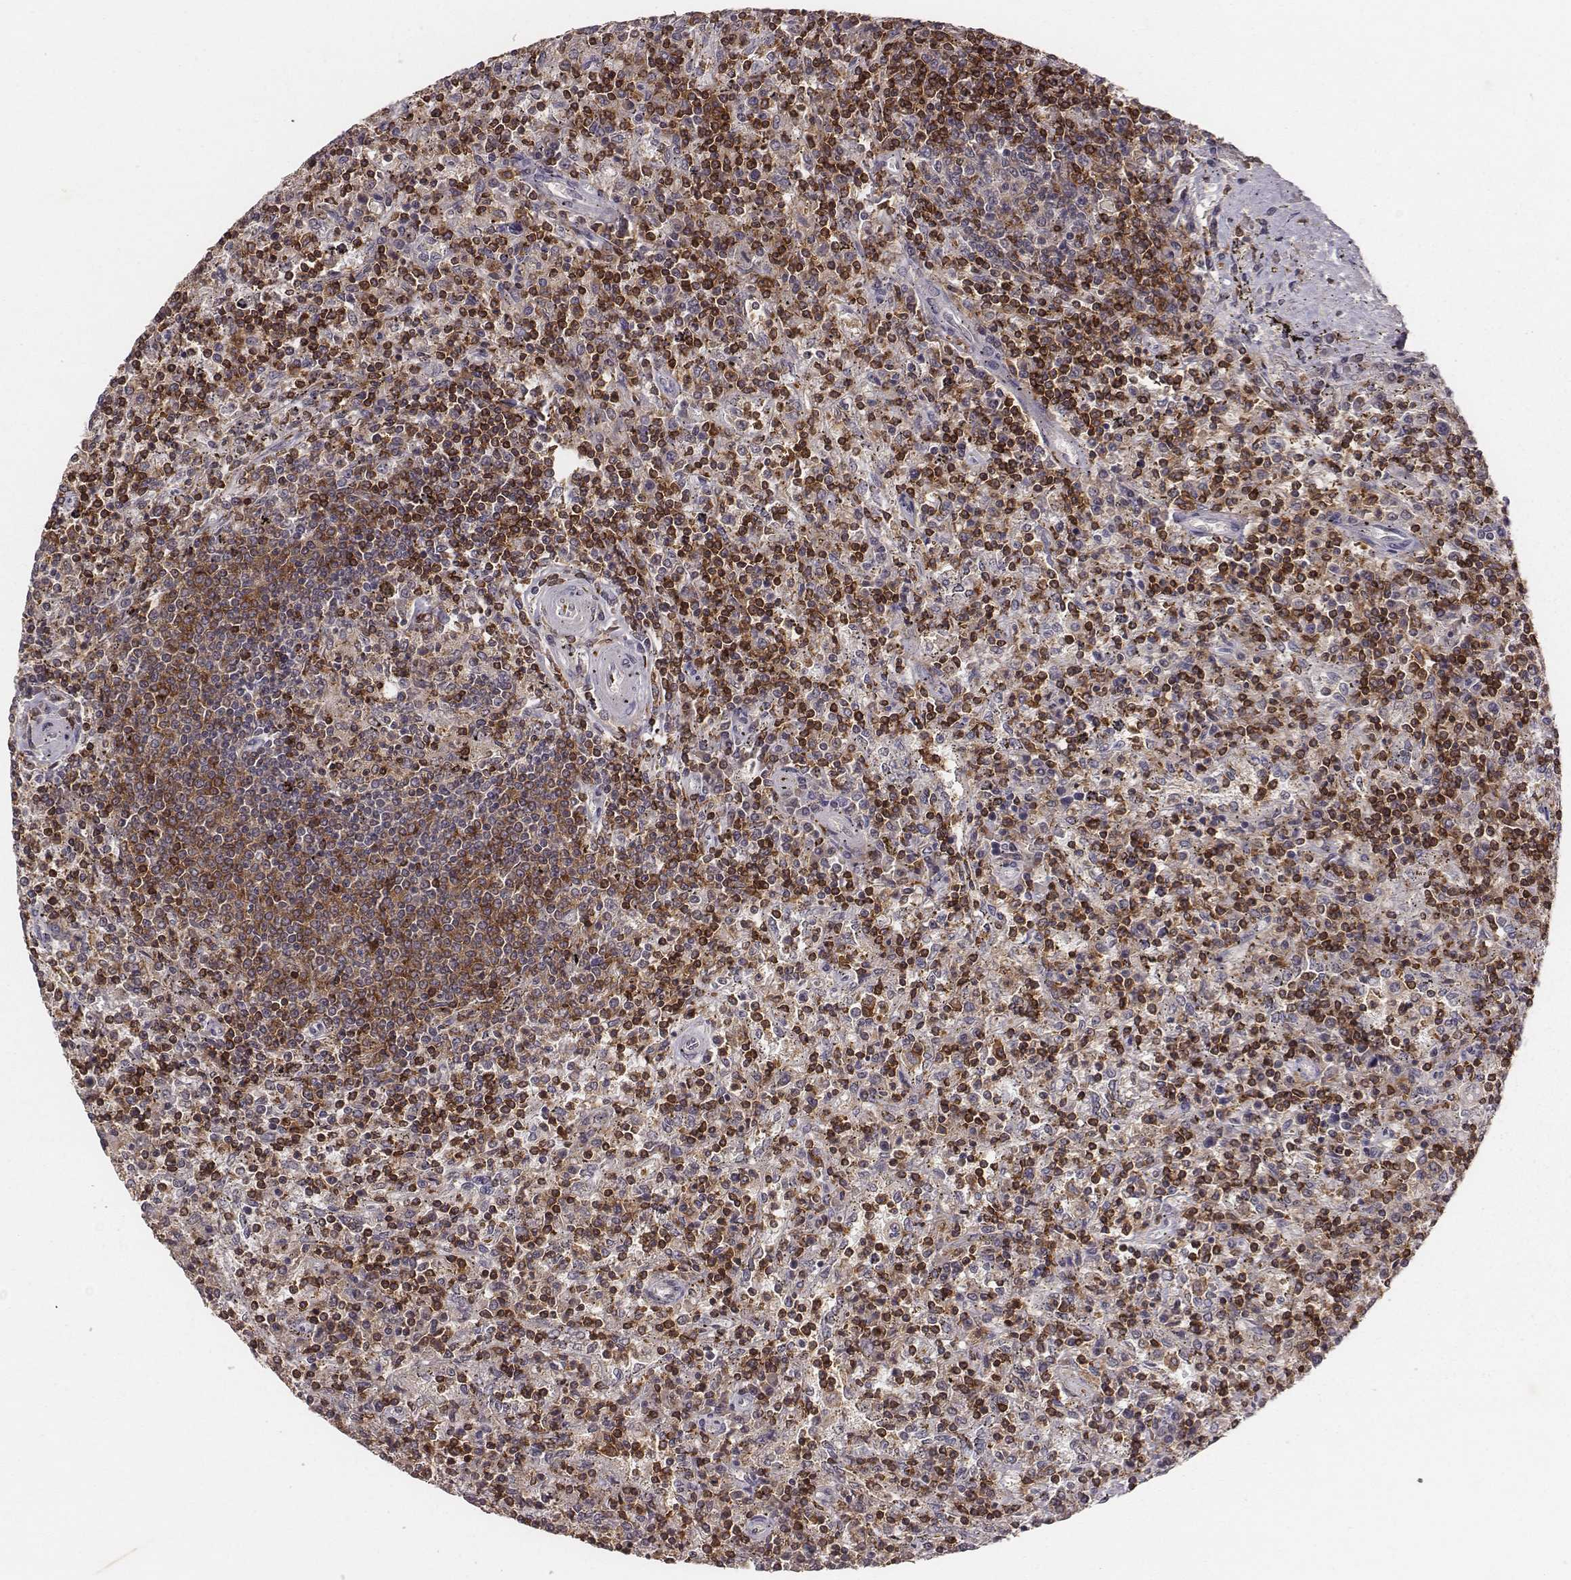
{"staining": {"intensity": "weak", "quantity": "25%-75%", "location": "cytoplasmic/membranous"}, "tissue": "lymphoma", "cell_type": "Tumor cells", "image_type": "cancer", "snomed": [{"axis": "morphology", "description": "Malignant lymphoma, non-Hodgkin's type, Low grade"}, {"axis": "topography", "description": "Spleen"}], "caption": "A micrograph showing weak cytoplasmic/membranous staining in about 25%-75% of tumor cells in lymphoma, as visualized by brown immunohistochemical staining.", "gene": "PILRA", "patient": {"sex": "male", "age": 62}}